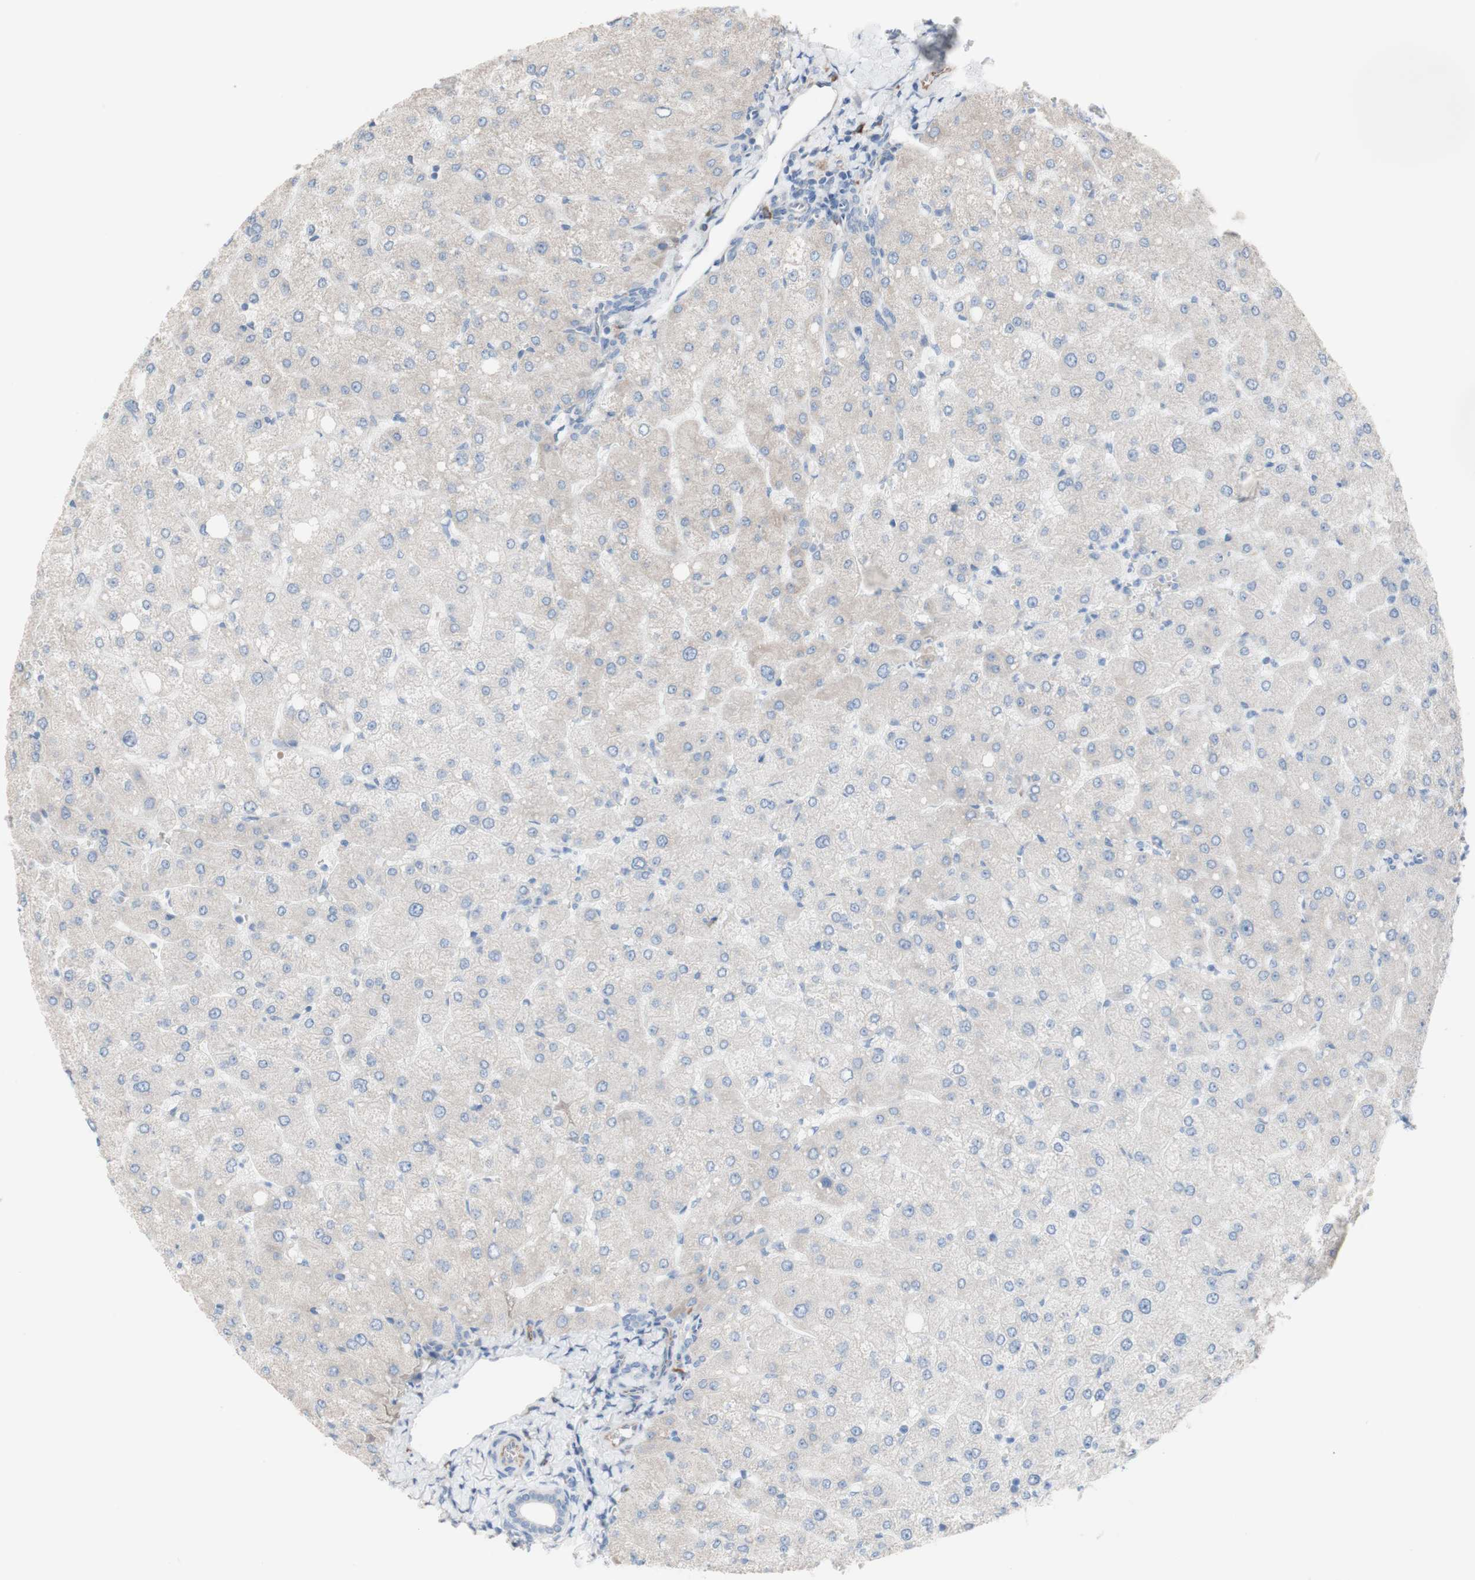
{"staining": {"intensity": "negative", "quantity": "none", "location": "none"}, "tissue": "liver", "cell_type": "Cholangiocytes", "image_type": "normal", "snomed": [{"axis": "morphology", "description": "Normal tissue, NOS"}, {"axis": "topography", "description": "Liver"}], "caption": "The immunohistochemistry histopathology image has no significant expression in cholangiocytes of liver. Nuclei are stained in blue.", "gene": "AGPAT5", "patient": {"sex": "male", "age": 55}}